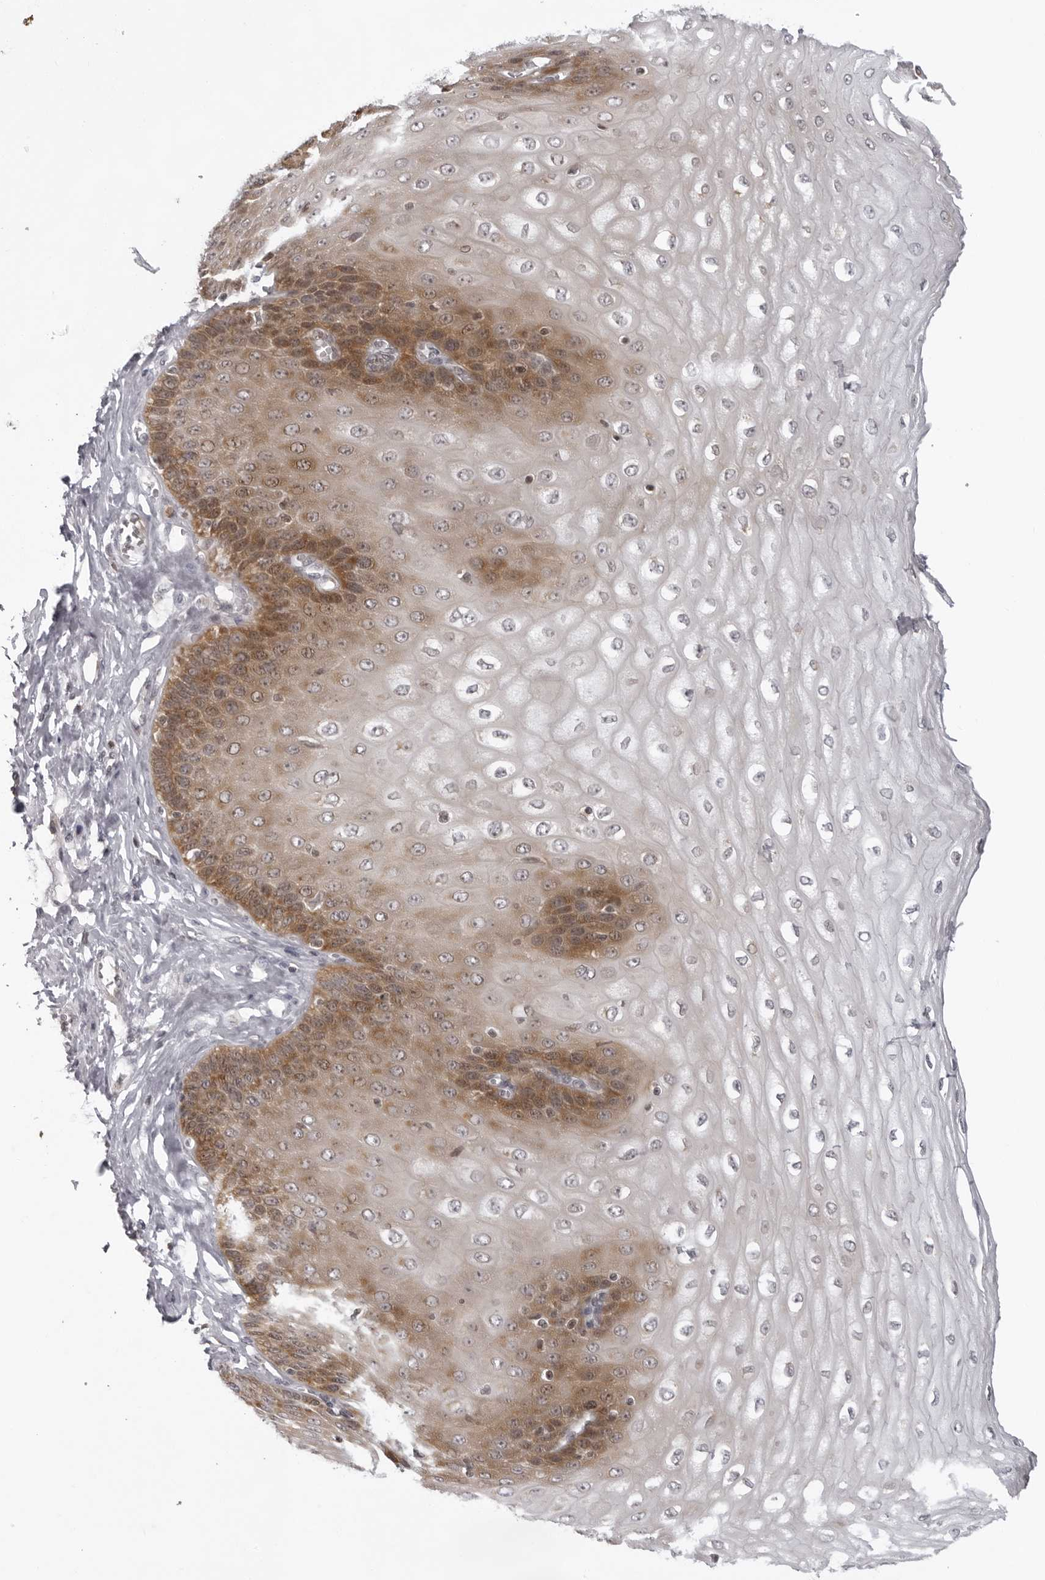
{"staining": {"intensity": "strong", "quantity": "25%-75%", "location": "cytoplasmic/membranous"}, "tissue": "esophagus", "cell_type": "Squamous epithelial cells", "image_type": "normal", "snomed": [{"axis": "morphology", "description": "Normal tissue, NOS"}, {"axis": "topography", "description": "Esophagus"}], "caption": "Immunohistochemical staining of normal esophagus demonstrates 25%-75% levels of strong cytoplasmic/membranous protein staining in about 25%-75% of squamous epithelial cells.", "gene": "MRPS15", "patient": {"sex": "male", "age": 60}}